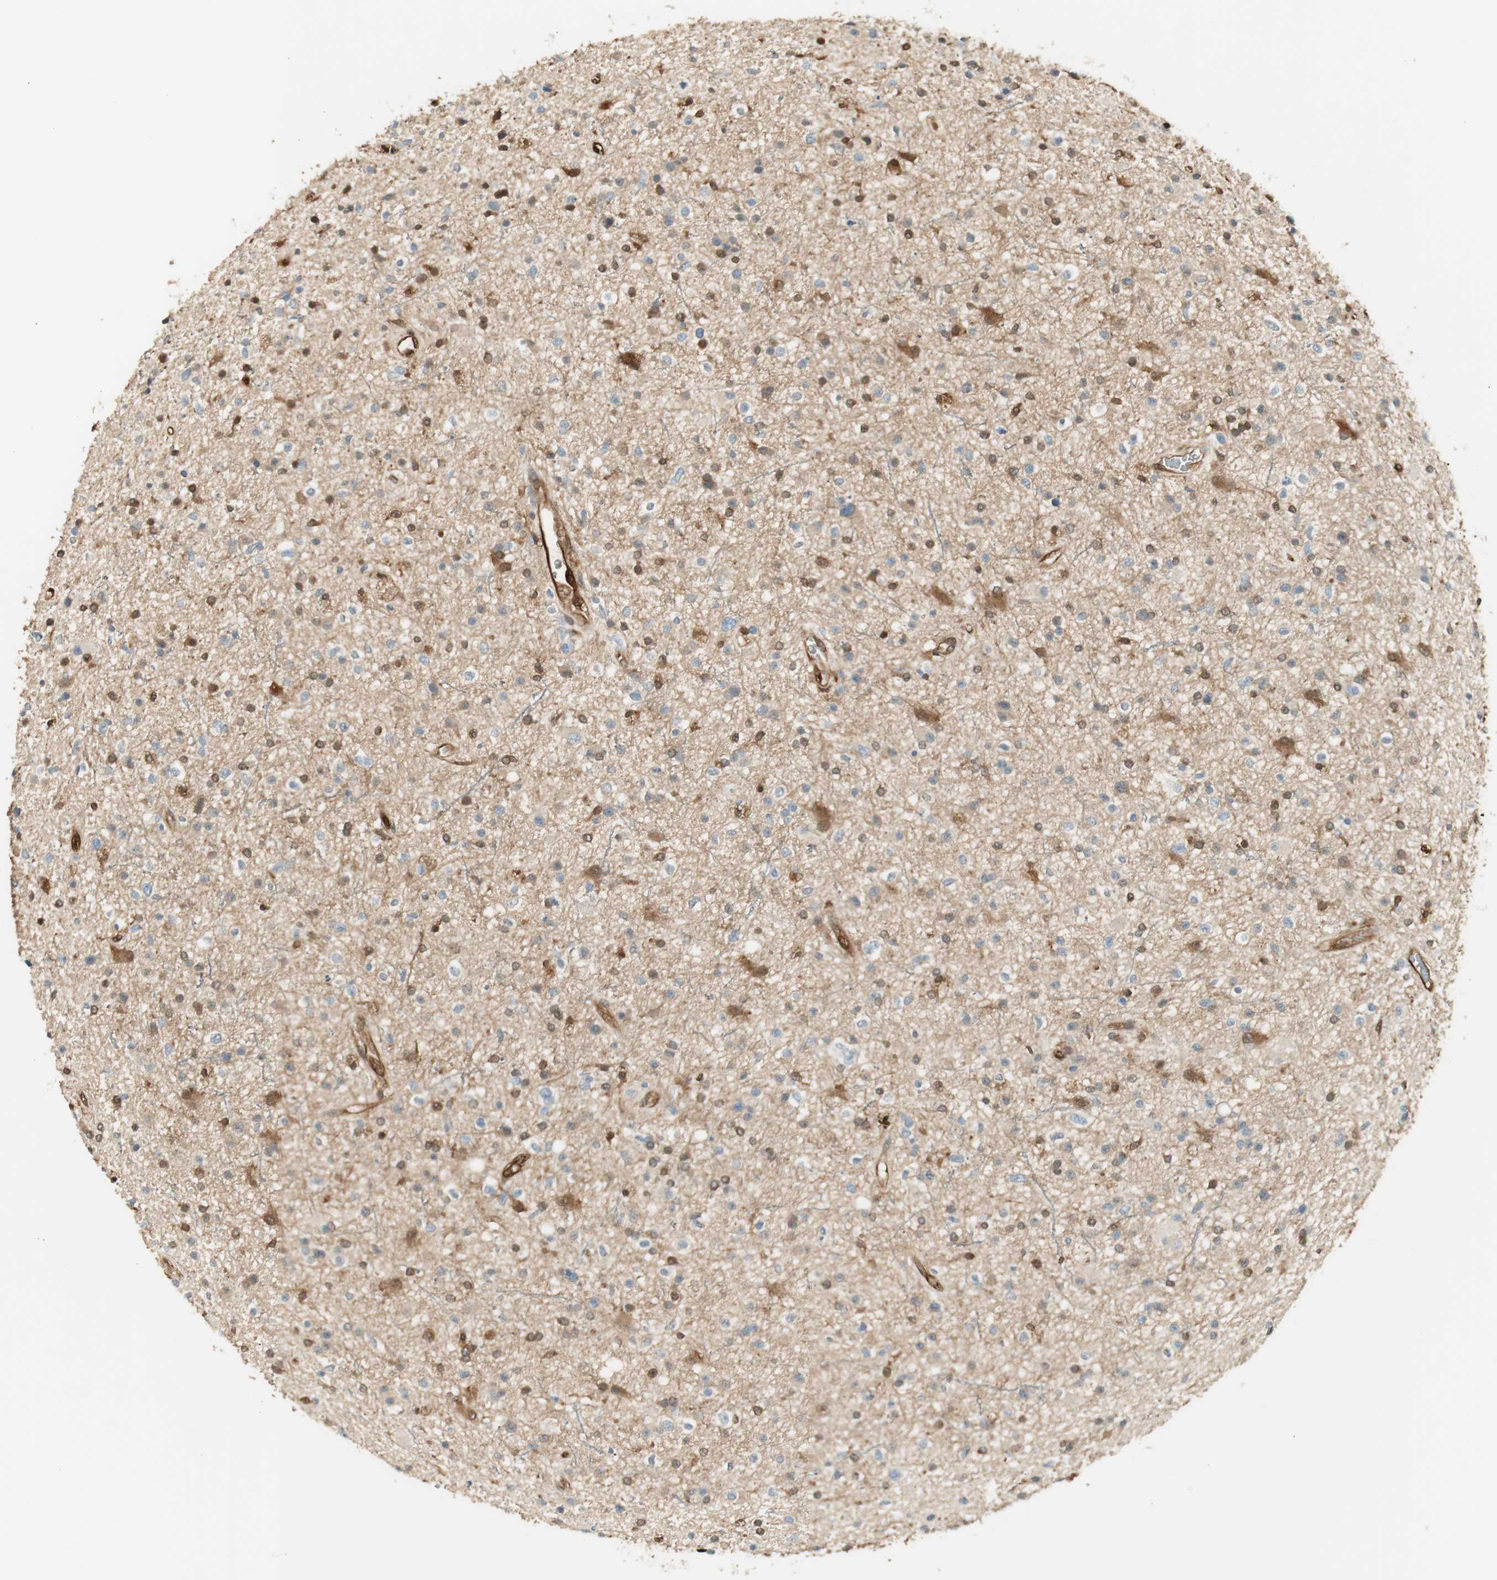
{"staining": {"intensity": "moderate", "quantity": "25%-75%", "location": "cytoplasmic/membranous,nuclear"}, "tissue": "glioma", "cell_type": "Tumor cells", "image_type": "cancer", "snomed": [{"axis": "morphology", "description": "Glioma, malignant, High grade"}, {"axis": "topography", "description": "Brain"}], "caption": "A micrograph of human glioma stained for a protein reveals moderate cytoplasmic/membranous and nuclear brown staining in tumor cells.", "gene": "SERPINB6", "patient": {"sex": "male", "age": 33}}